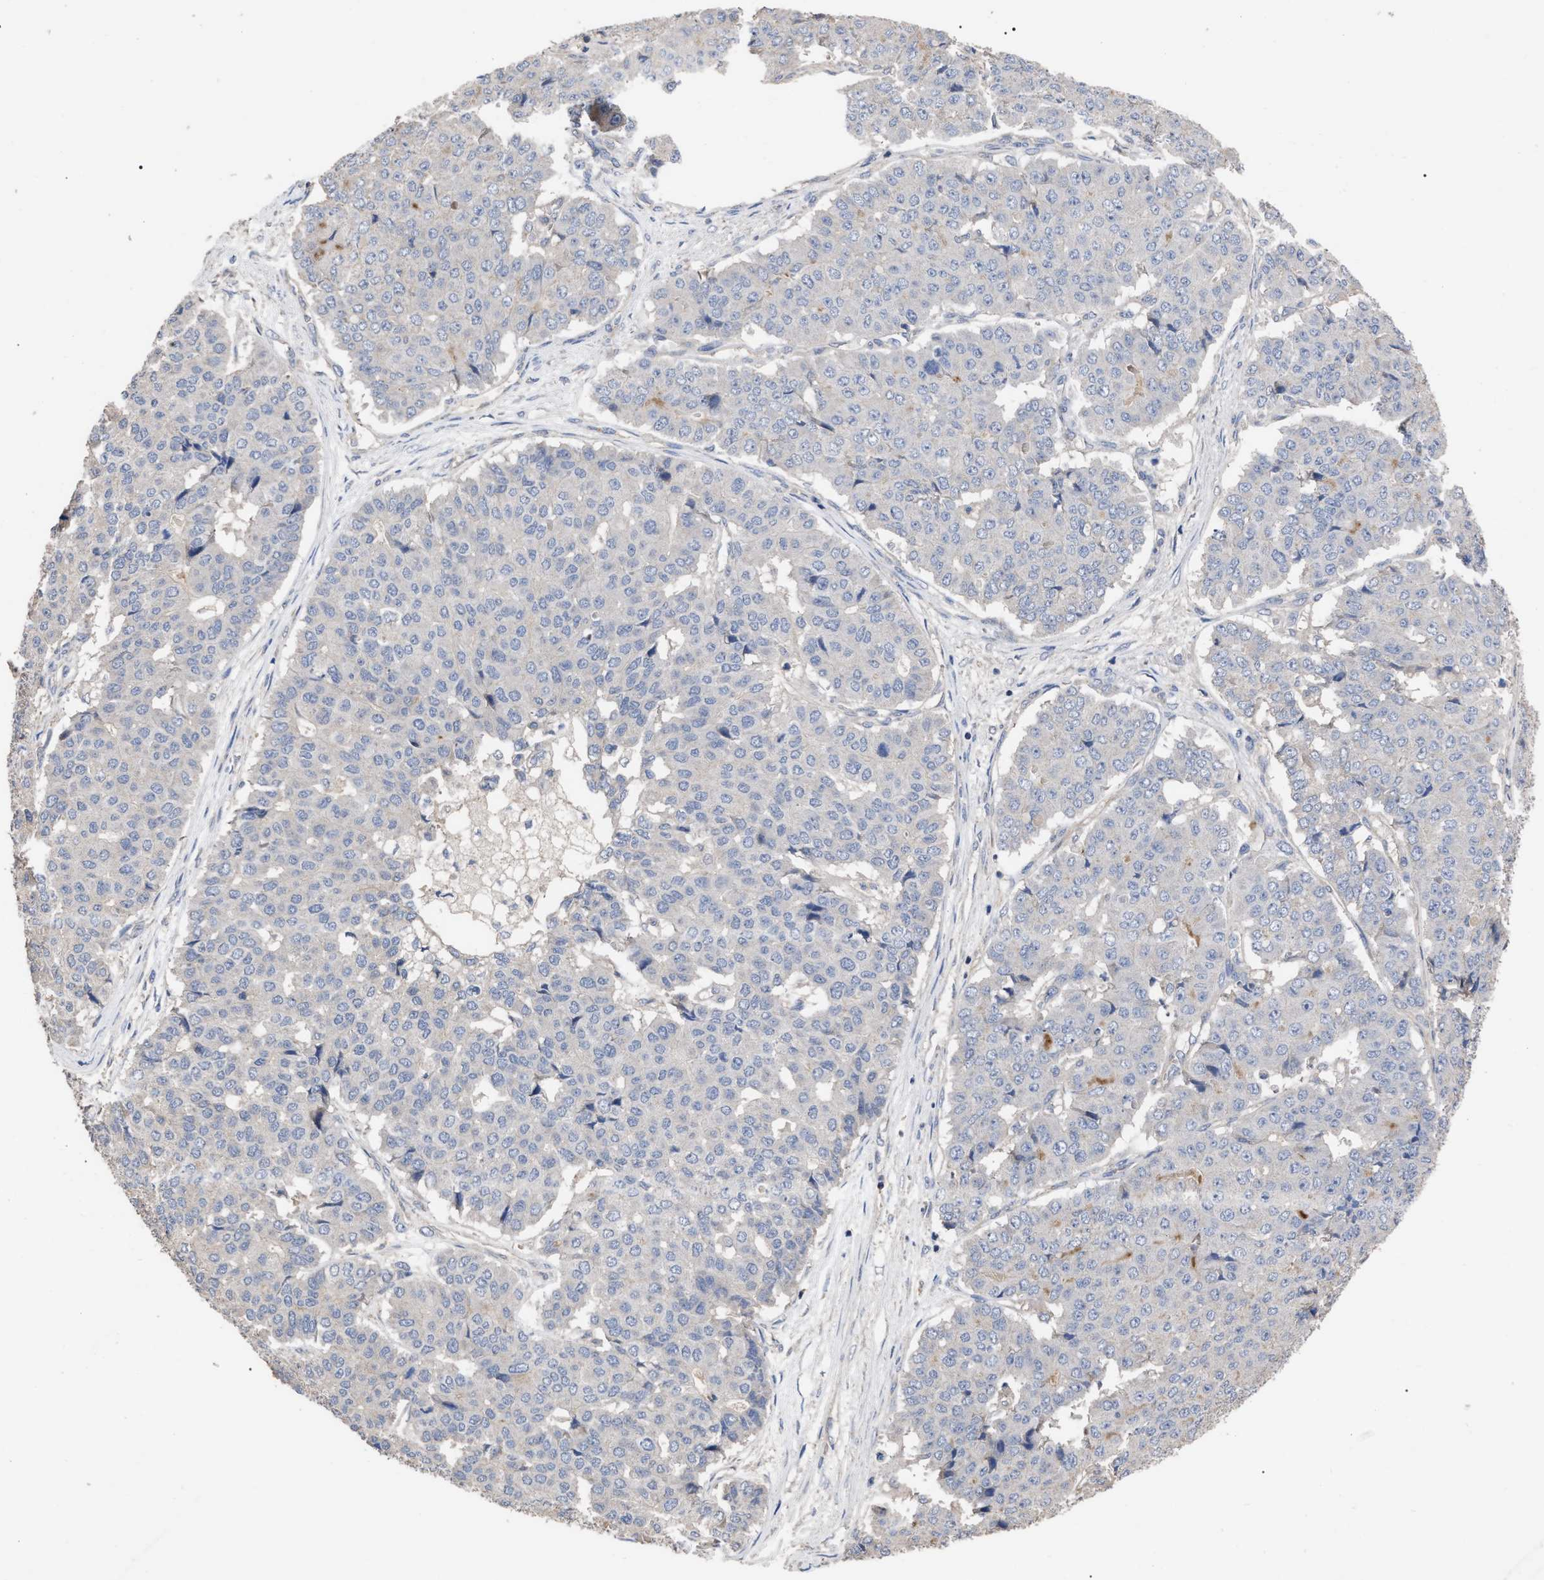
{"staining": {"intensity": "negative", "quantity": "none", "location": "none"}, "tissue": "pancreatic cancer", "cell_type": "Tumor cells", "image_type": "cancer", "snomed": [{"axis": "morphology", "description": "Adenocarcinoma, NOS"}, {"axis": "topography", "description": "Pancreas"}], "caption": "Immunohistochemistry of pancreatic adenocarcinoma demonstrates no staining in tumor cells.", "gene": "BTN2A1", "patient": {"sex": "male", "age": 50}}